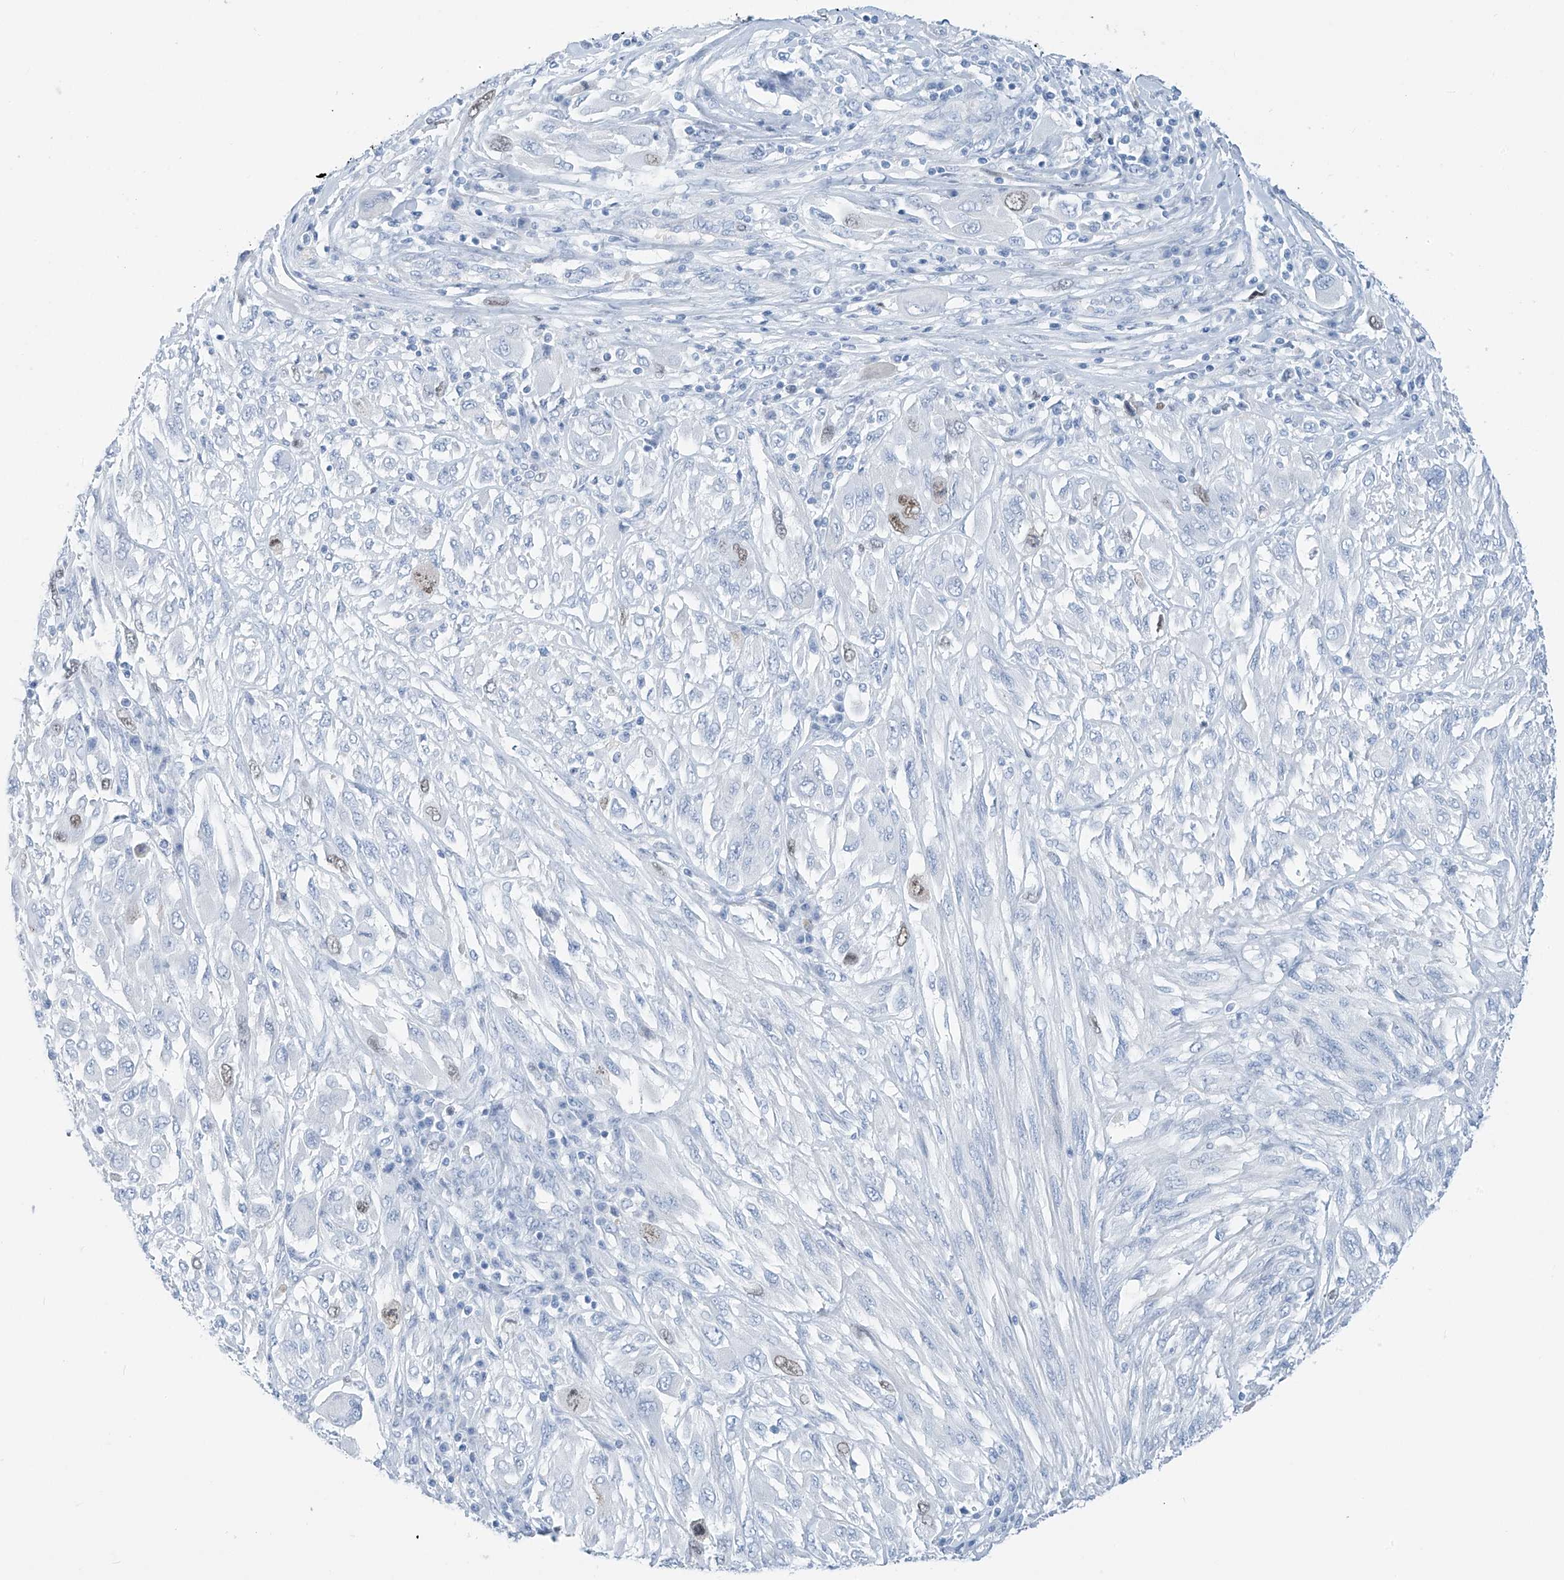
{"staining": {"intensity": "weak", "quantity": "<25%", "location": "nuclear"}, "tissue": "melanoma", "cell_type": "Tumor cells", "image_type": "cancer", "snomed": [{"axis": "morphology", "description": "Malignant melanoma, NOS"}, {"axis": "topography", "description": "Skin"}], "caption": "This image is of malignant melanoma stained with immunohistochemistry (IHC) to label a protein in brown with the nuclei are counter-stained blue. There is no positivity in tumor cells.", "gene": "SGO2", "patient": {"sex": "female", "age": 91}}